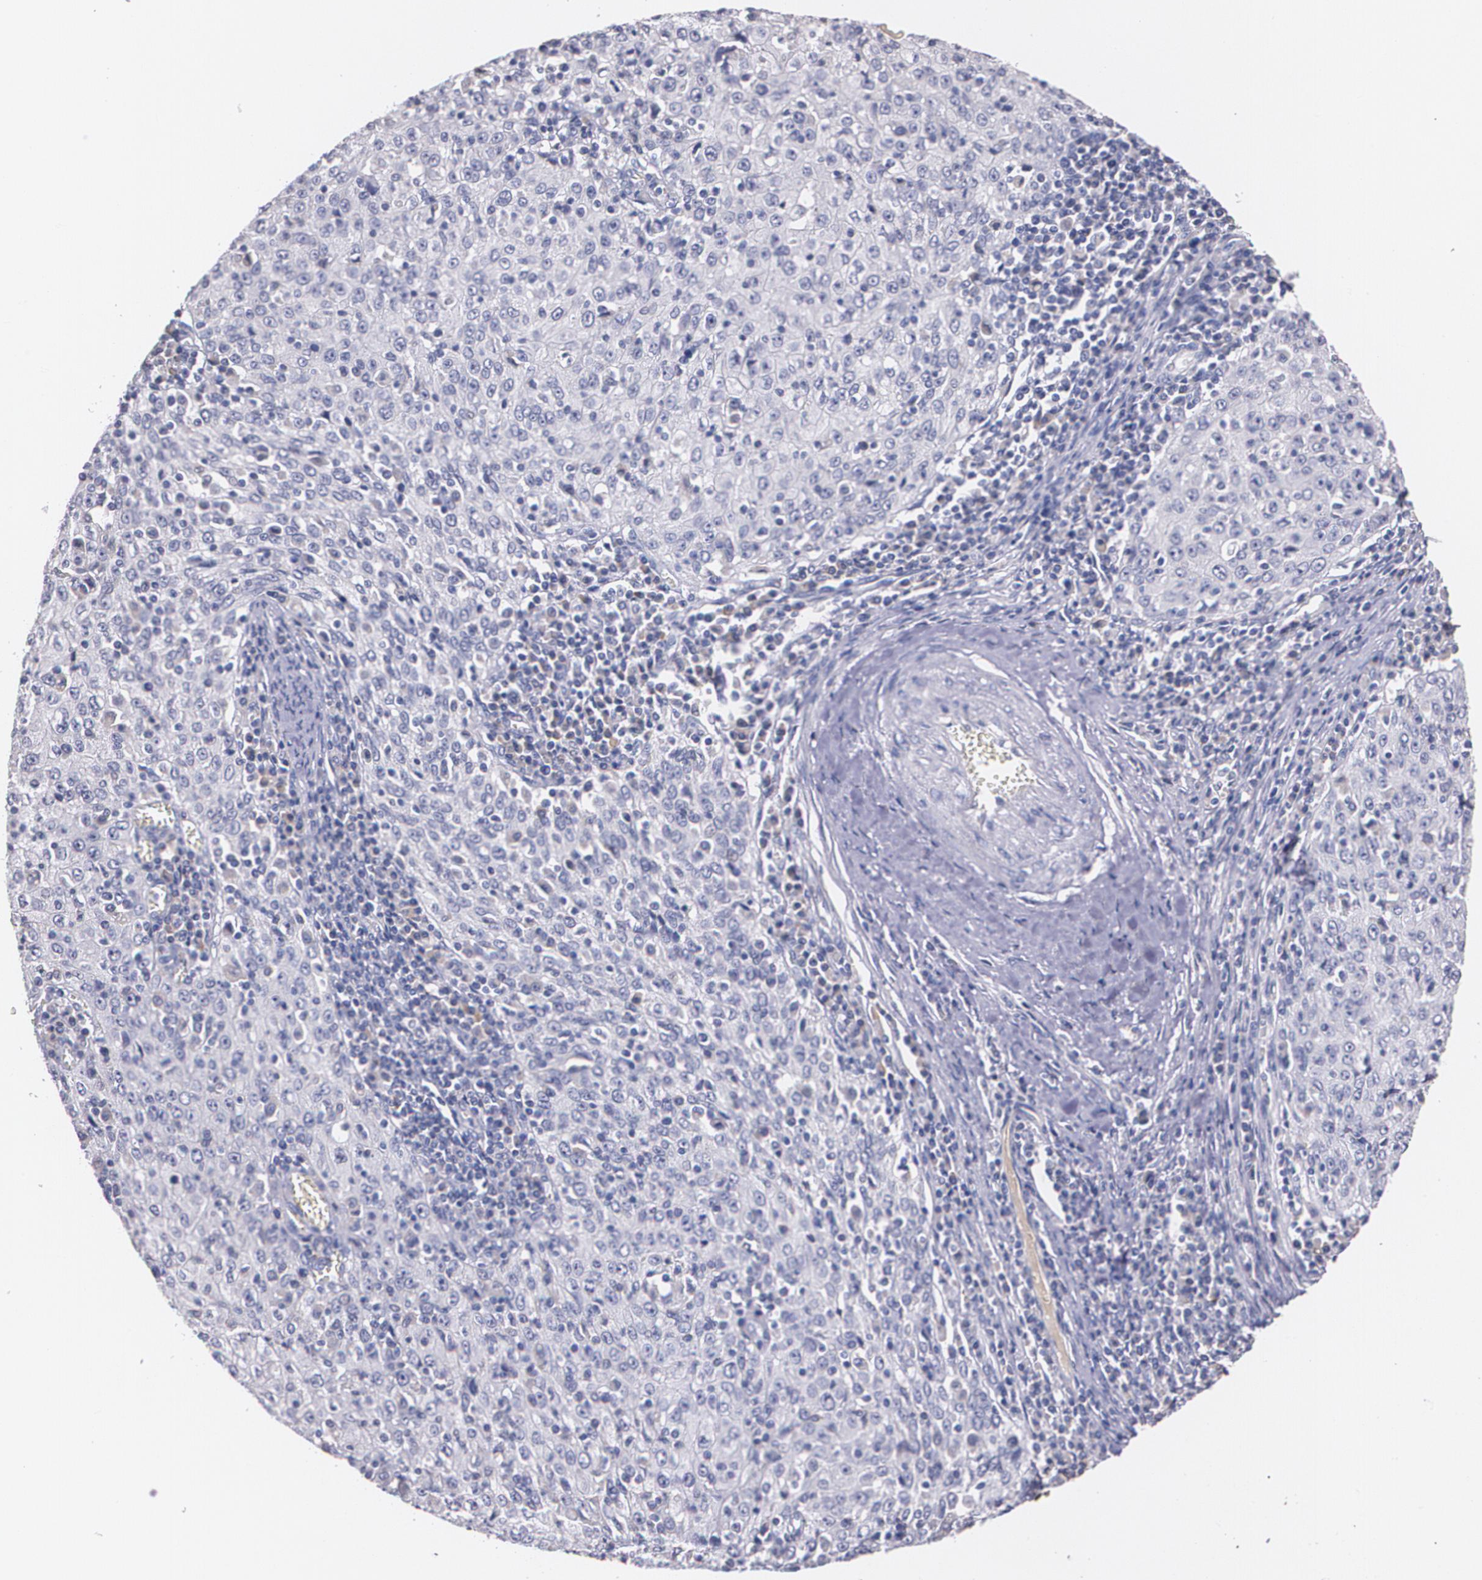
{"staining": {"intensity": "negative", "quantity": "none", "location": "none"}, "tissue": "cervical cancer", "cell_type": "Tumor cells", "image_type": "cancer", "snomed": [{"axis": "morphology", "description": "Squamous cell carcinoma, NOS"}, {"axis": "topography", "description": "Cervix"}], "caption": "This is an IHC micrograph of human squamous cell carcinoma (cervical). There is no expression in tumor cells.", "gene": "AMBP", "patient": {"sex": "female", "age": 27}}